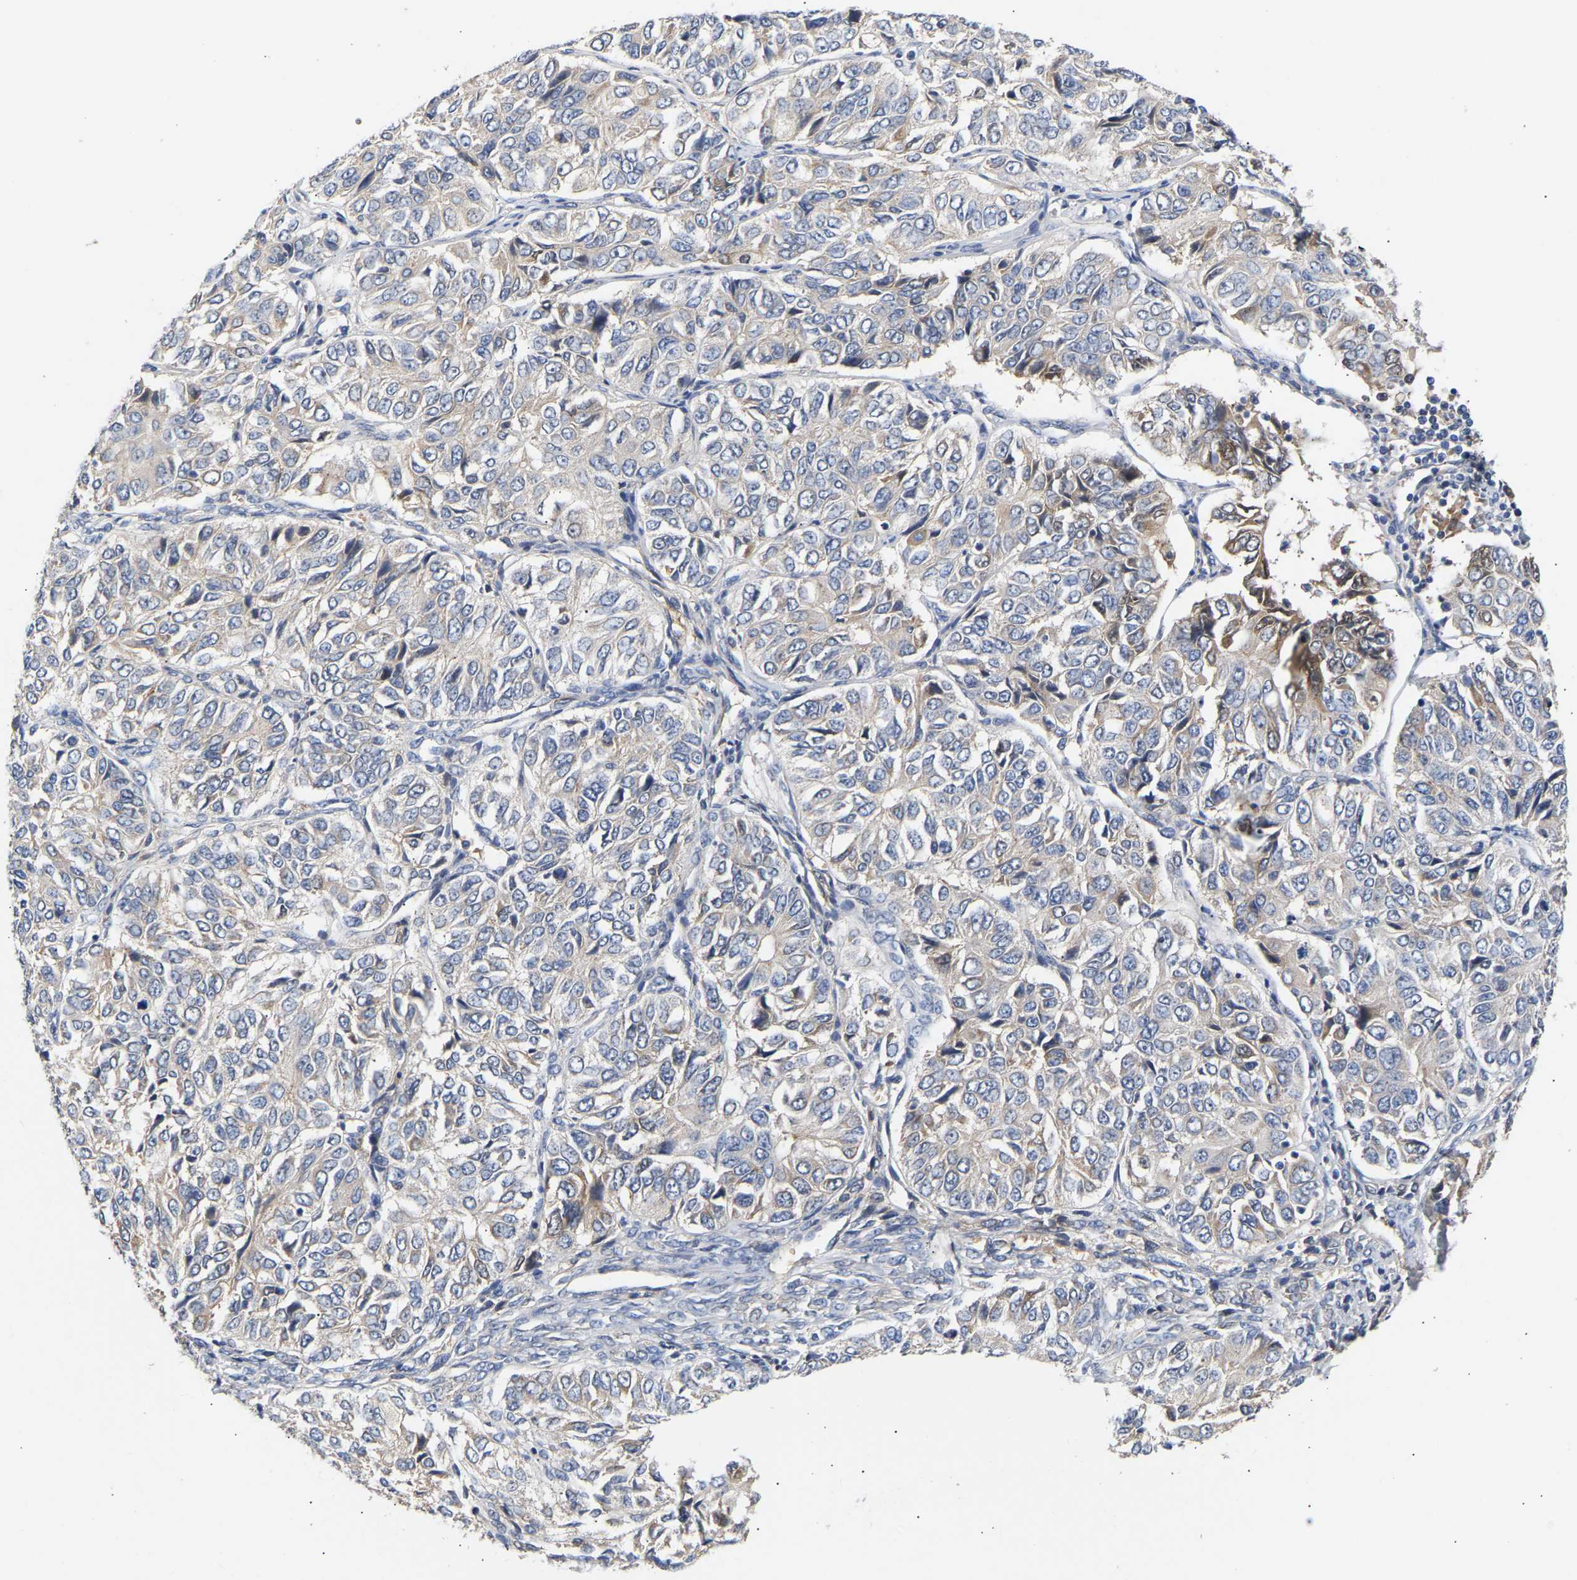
{"staining": {"intensity": "negative", "quantity": "none", "location": "none"}, "tissue": "ovarian cancer", "cell_type": "Tumor cells", "image_type": "cancer", "snomed": [{"axis": "morphology", "description": "Carcinoma, endometroid"}, {"axis": "topography", "description": "Ovary"}], "caption": "The IHC photomicrograph has no significant staining in tumor cells of ovarian cancer (endometroid carcinoma) tissue.", "gene": "KASH5", "patient": {"sex": "female", "age": 51}}